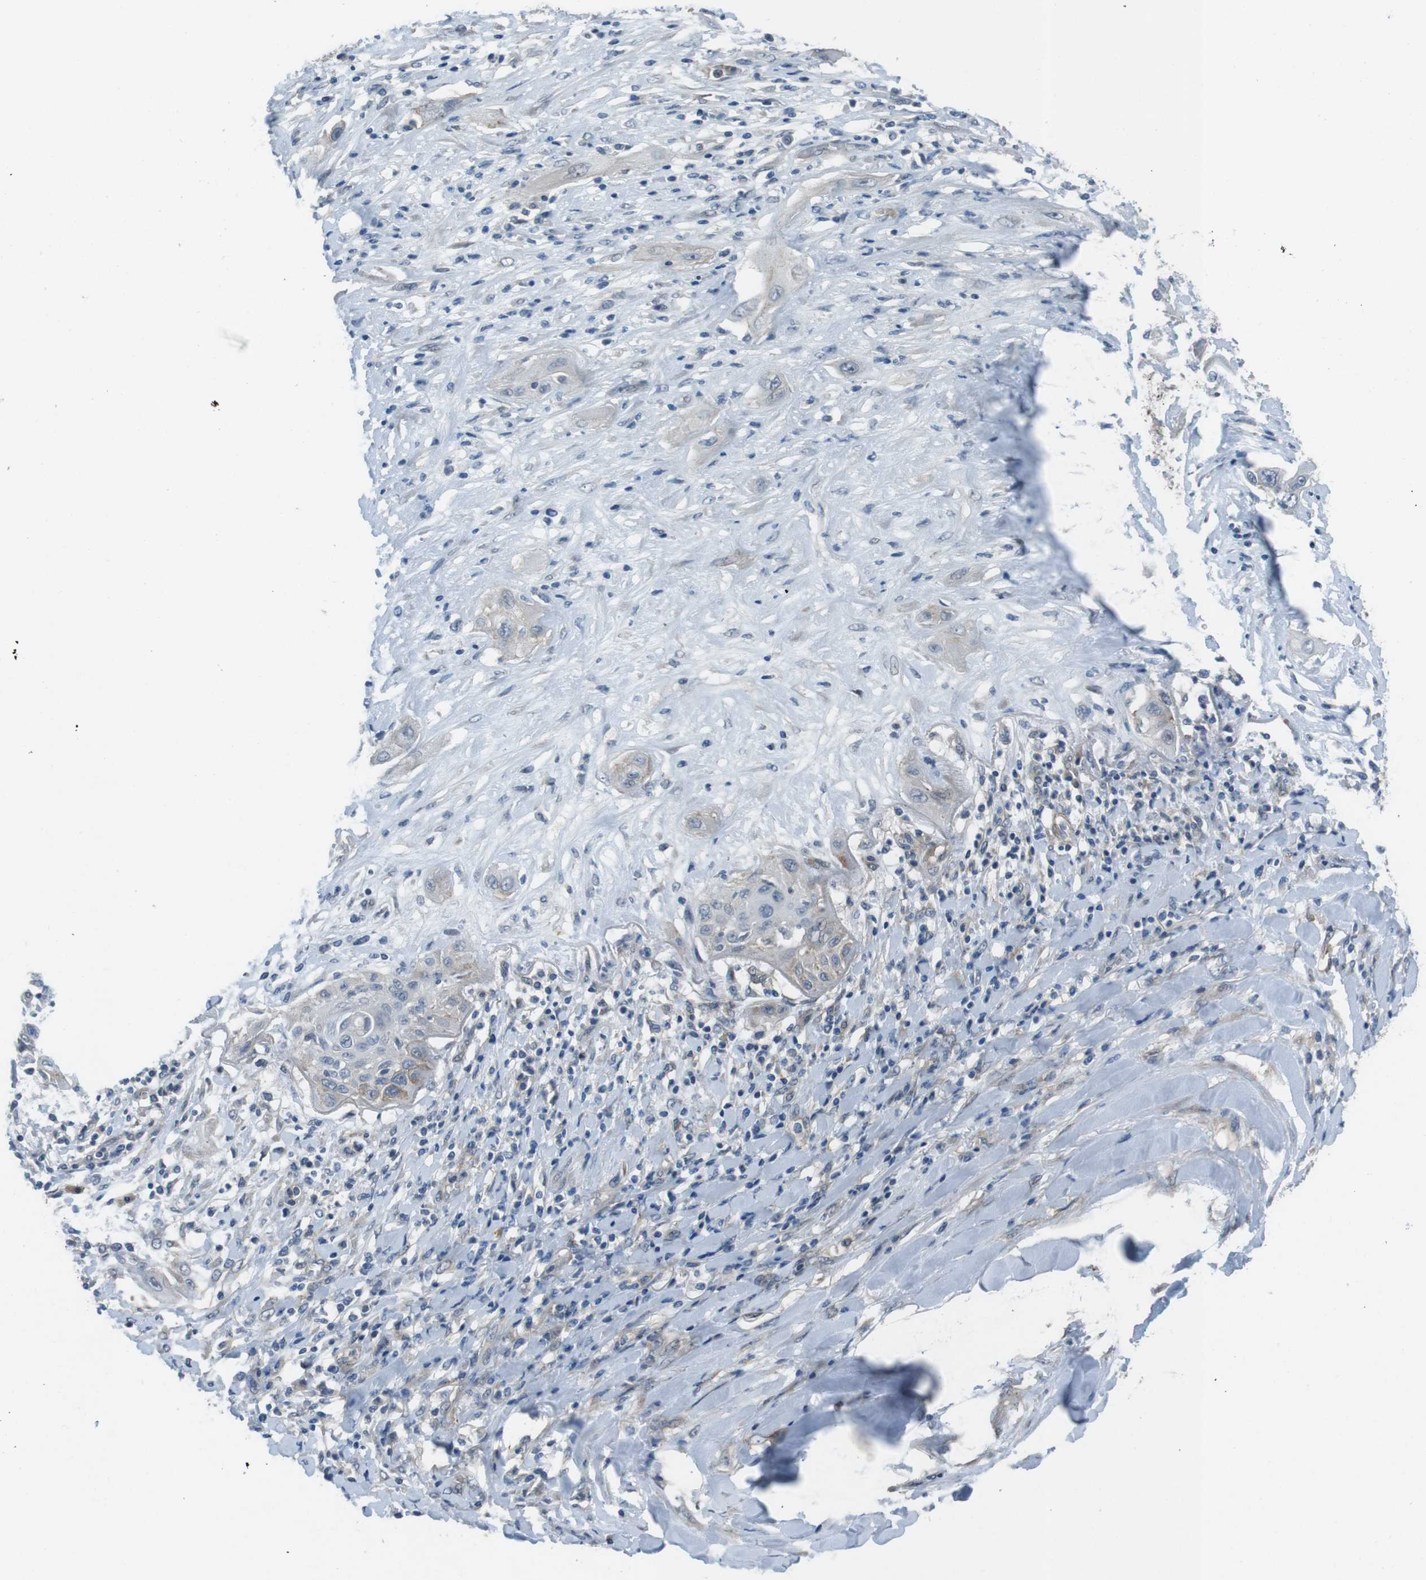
{"staining": {"intensity": "moderate", "quantity": "25%-75%", "location": "cytoplasmic/membranous"}, "tissue": "lung cancer", "cell_type": "Tumor cells", "image_type": "cancer", "snomed": [{"axis": "morphology", "description": "Squamous cell carcinoma, NOS"}, {"axis": "topography", "description": "Lung"}], "caption": "Protein expression analysis of lung squamous cell carcinoma reveals moderate cytoplasmic/membranous expression in about 25%-75% of tumor cells.", "gene": "ANK2", "patient": {"sex": "female", "age": 47}}